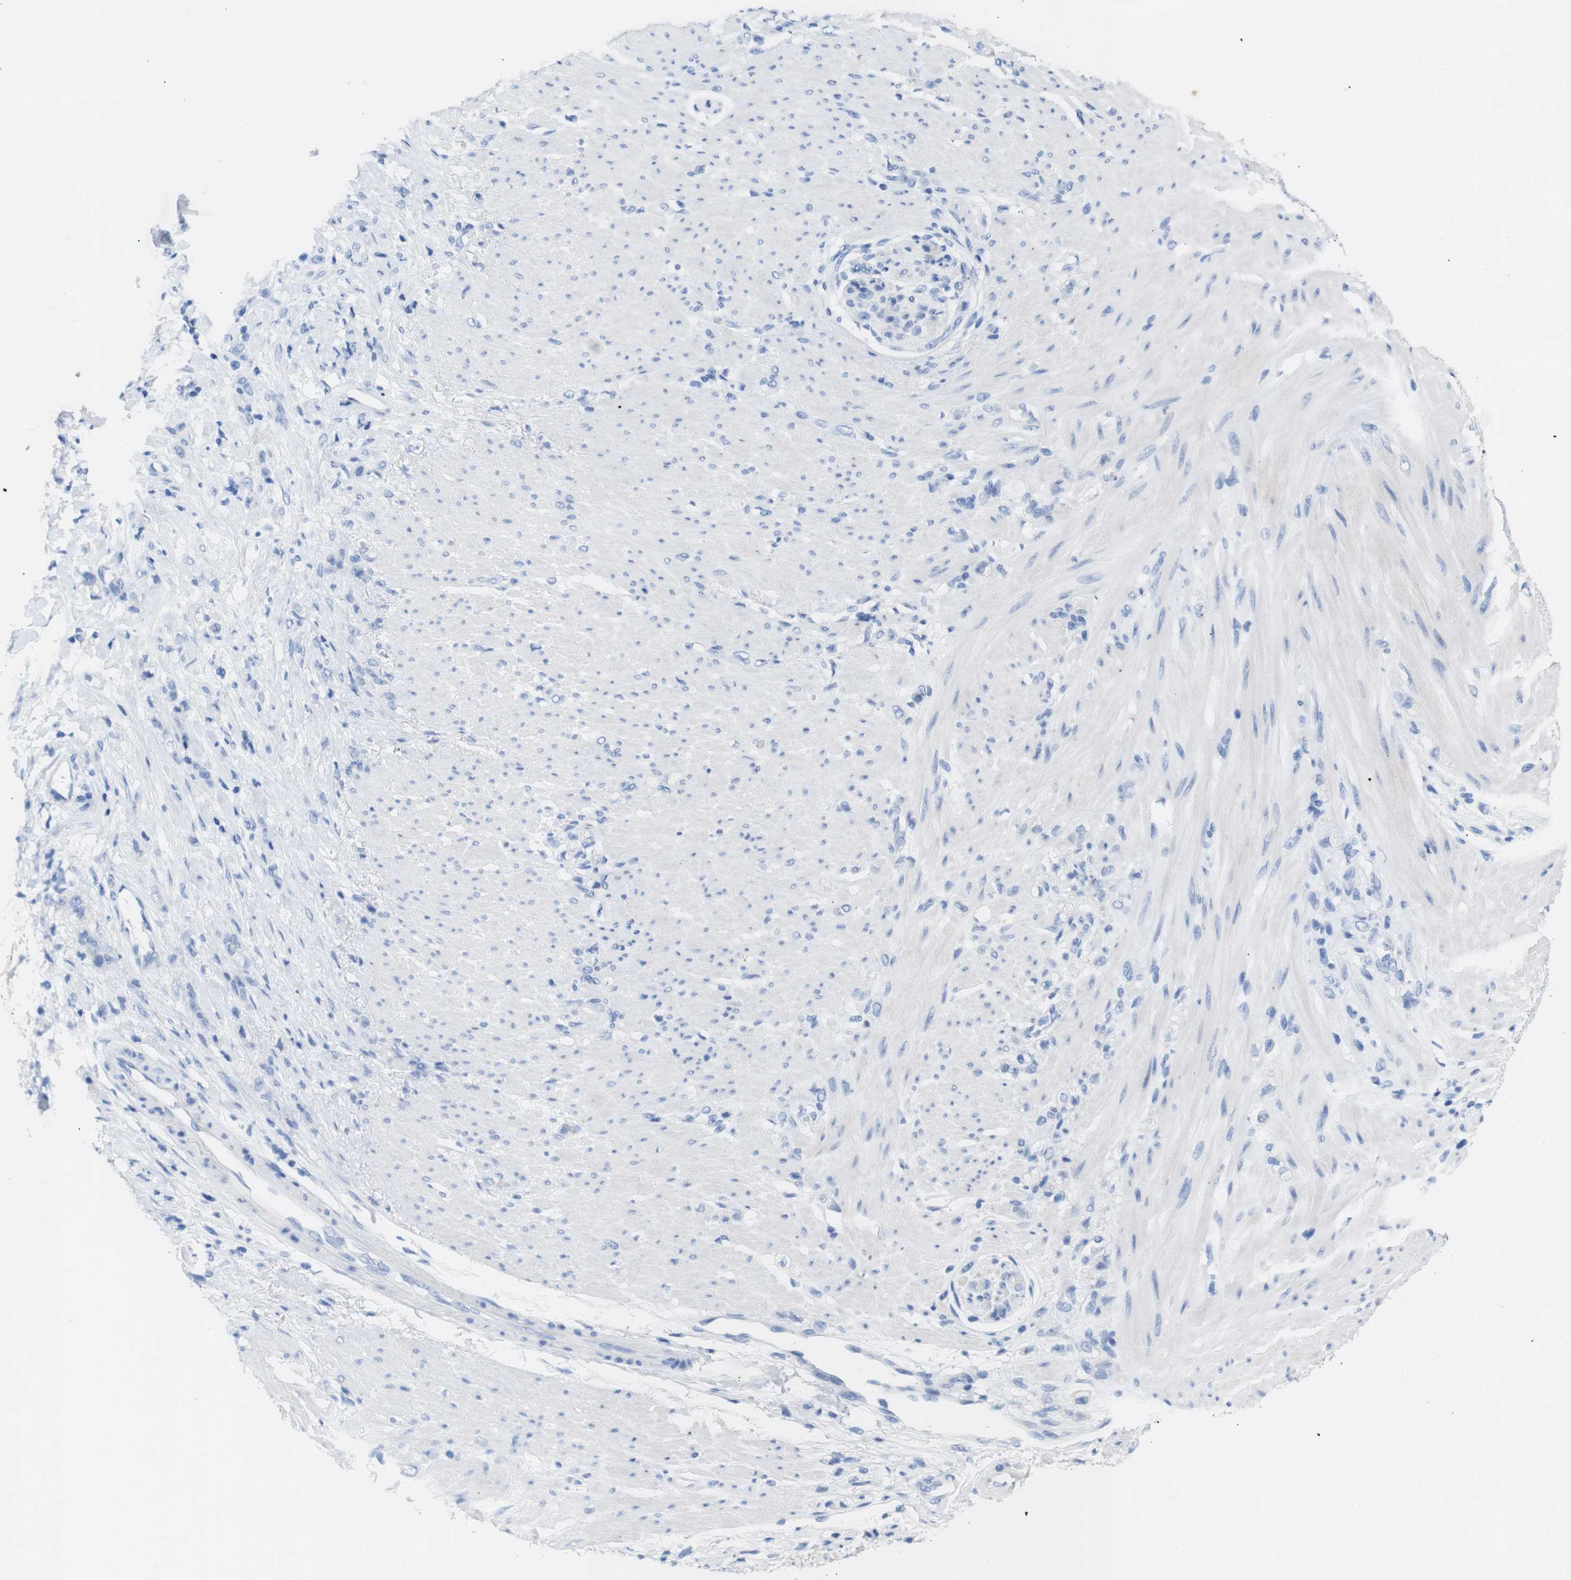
{"staining": {"intensity": "negative", "quantity": "none", "location": "none"}, "tissue": "stomach cancer", "cell_type": "Tumor cells", "image_type": "cancer", "snomed": [{"axis": "morphology", "description": "Adenocarcinoma, NOS"}, {"axis": "topography", "description": "Stomach"}], "caption": "Immunohistochemistry histopathology image of neoplastic tissue: stomach cancer (adenocarcinoma) stained with DAB displays no significant protein positivity in tumor cells.", "gene": "LAG3", "patient": {"sex": "male", "age": 82}}